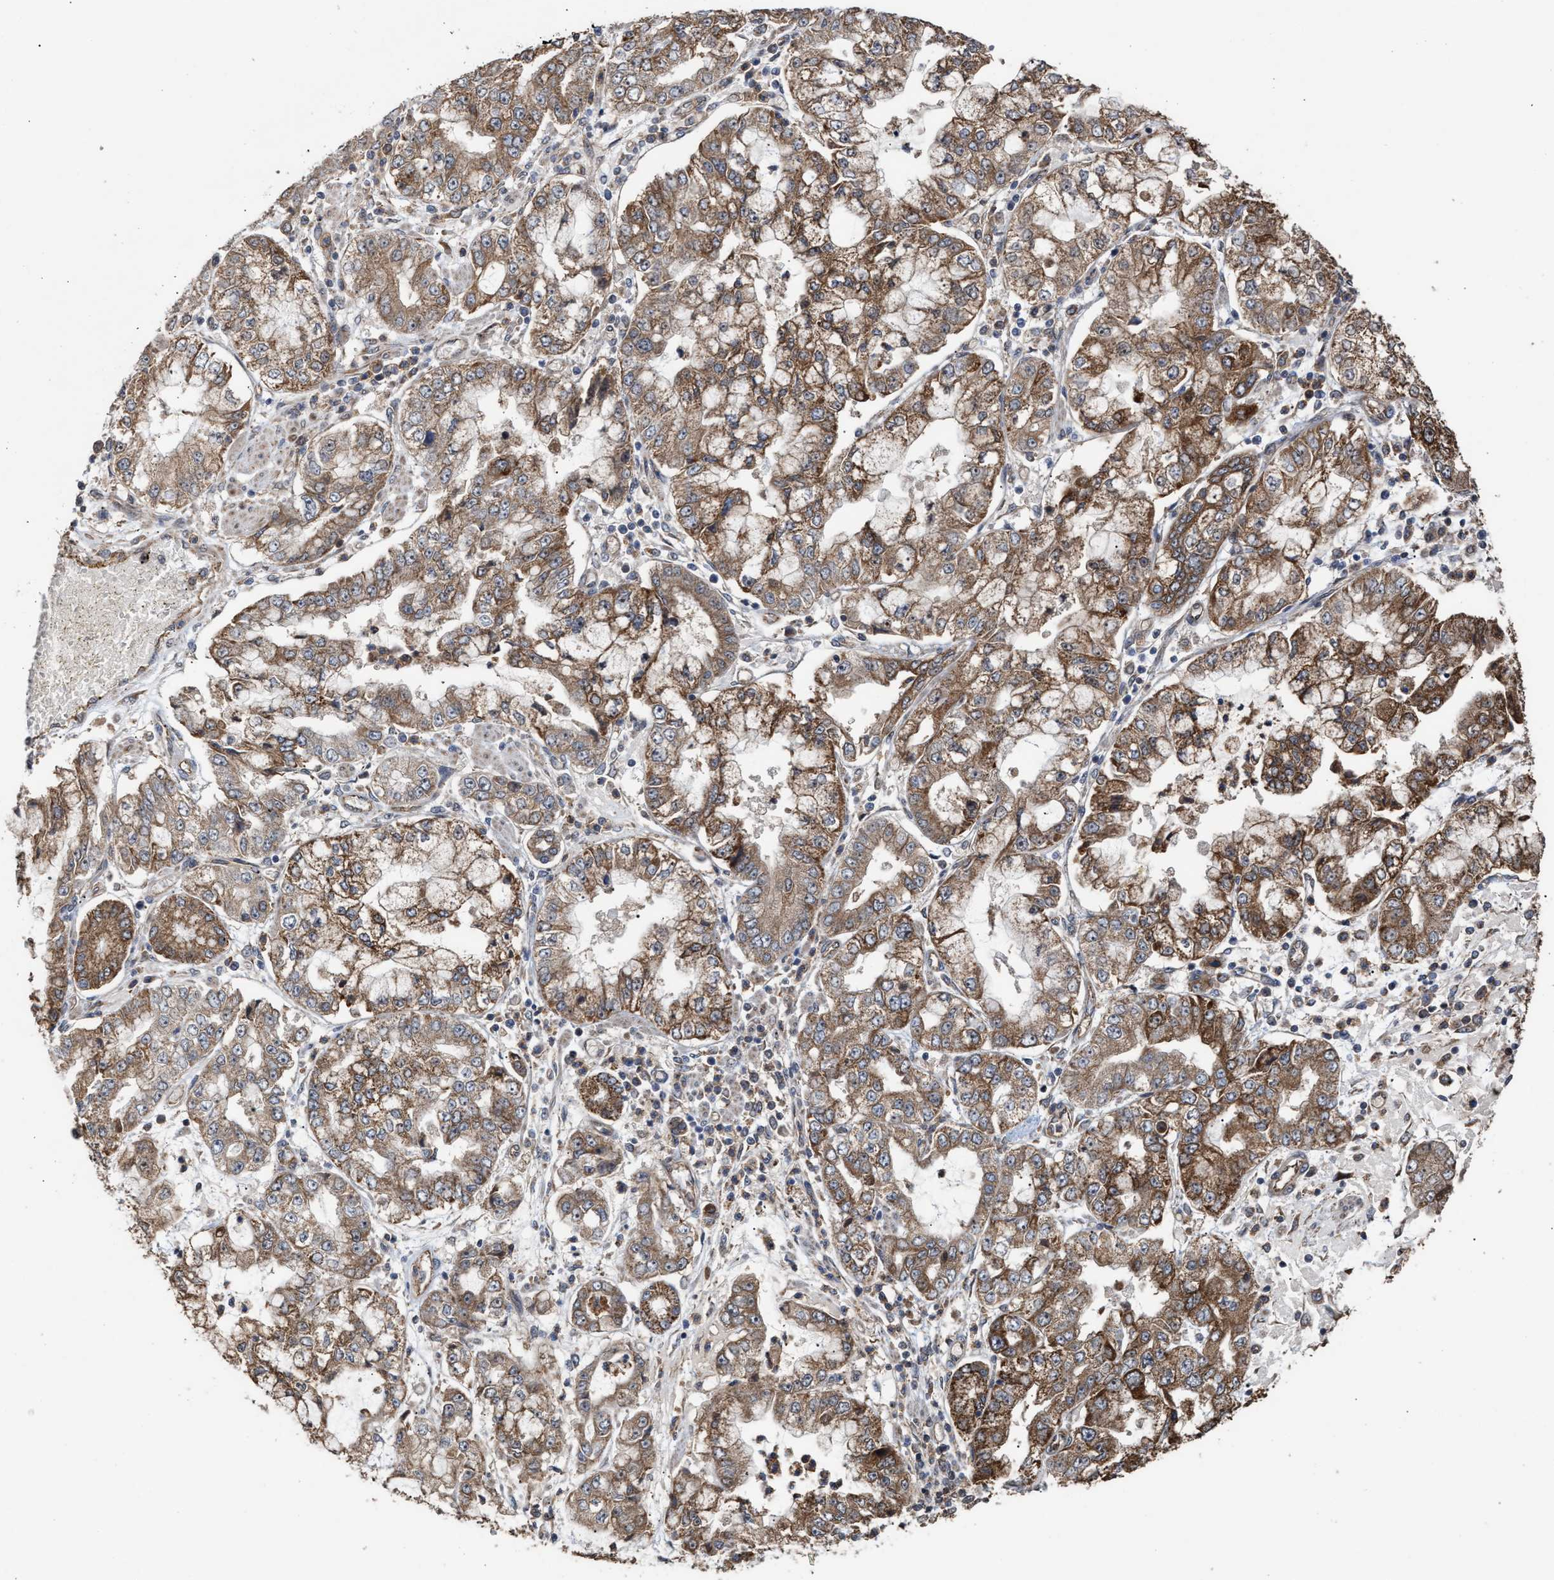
{"staining": {"intensity": "moderate", "quantity": ">75%", "location": "cytoplasmic/membranous"}, "tissue": "stomach cancer", "cell_type": "Tumor cells", "image_type": "cancer", "snomed": [{"axis": "morphology", "description": "Adenocarcinoma, NOS"}, {"axis": "topography", "description": "Stomach"}], "caption": "The histopathology image shows immunohistochemical staining of stomach cancer. There is moderate cytoplasmic/membranous expression is appreciated in approximately >75% of tumor cells. (Stains: DAB in brown, nuclei in blue, Microscopy: brightfield microscopy at high magnification).", "gene": "EXOSC2", "patient": {"sex": "male", "age": 76}}